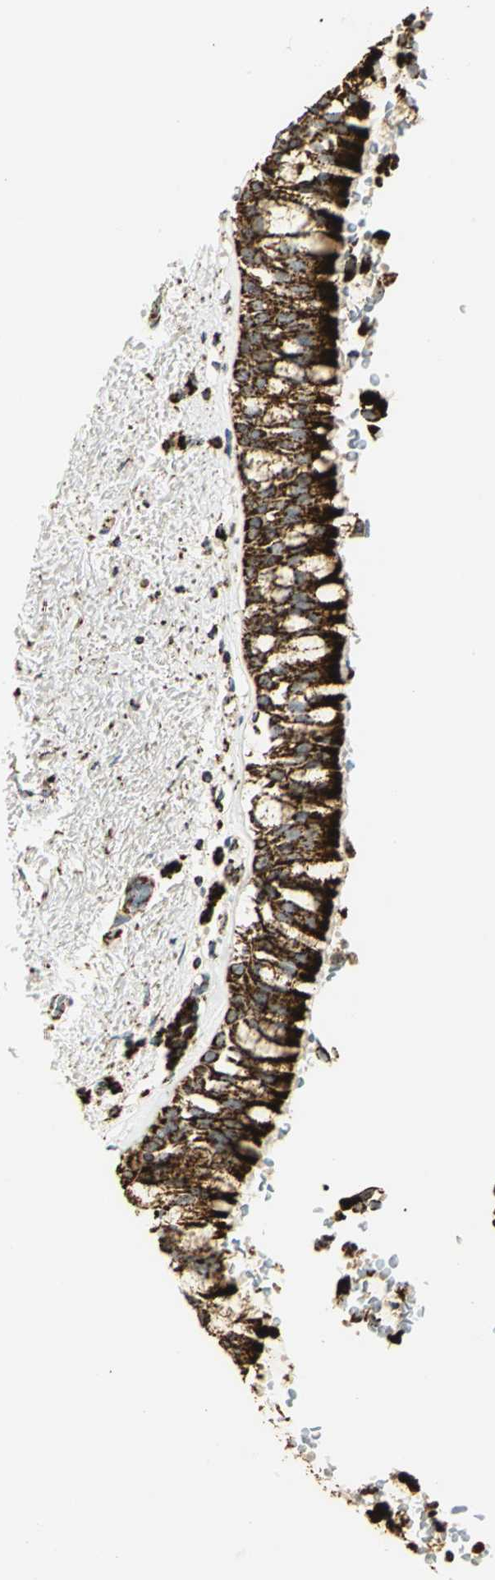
{"staining": {"intensity": "strong", "quantity": ">75%", "location": "cytoplasmic/membranous"}, "tissue": "bronchus", "cell_type": "Respiratory epithelial cells", "image_type": "normal", "snomed": [{"axis": "morphology", "description": "Normal tissue, NOS"}, {"axis": "morphology", "description": "Adenocarcinoma, NOS"}, {"axis": "topography", "description": "Bronchus"}, {"axis": "topography", "description": "Lung"}], "caption": "Immunohistochemical staining of unremarkable bronchus demonstrates high levels of strong cytoplasmic/membranous staining in about >75% of respiratory epithelial cells.", "gene": "VDAC1", "patient": {"sex": "male", "age": 71}}